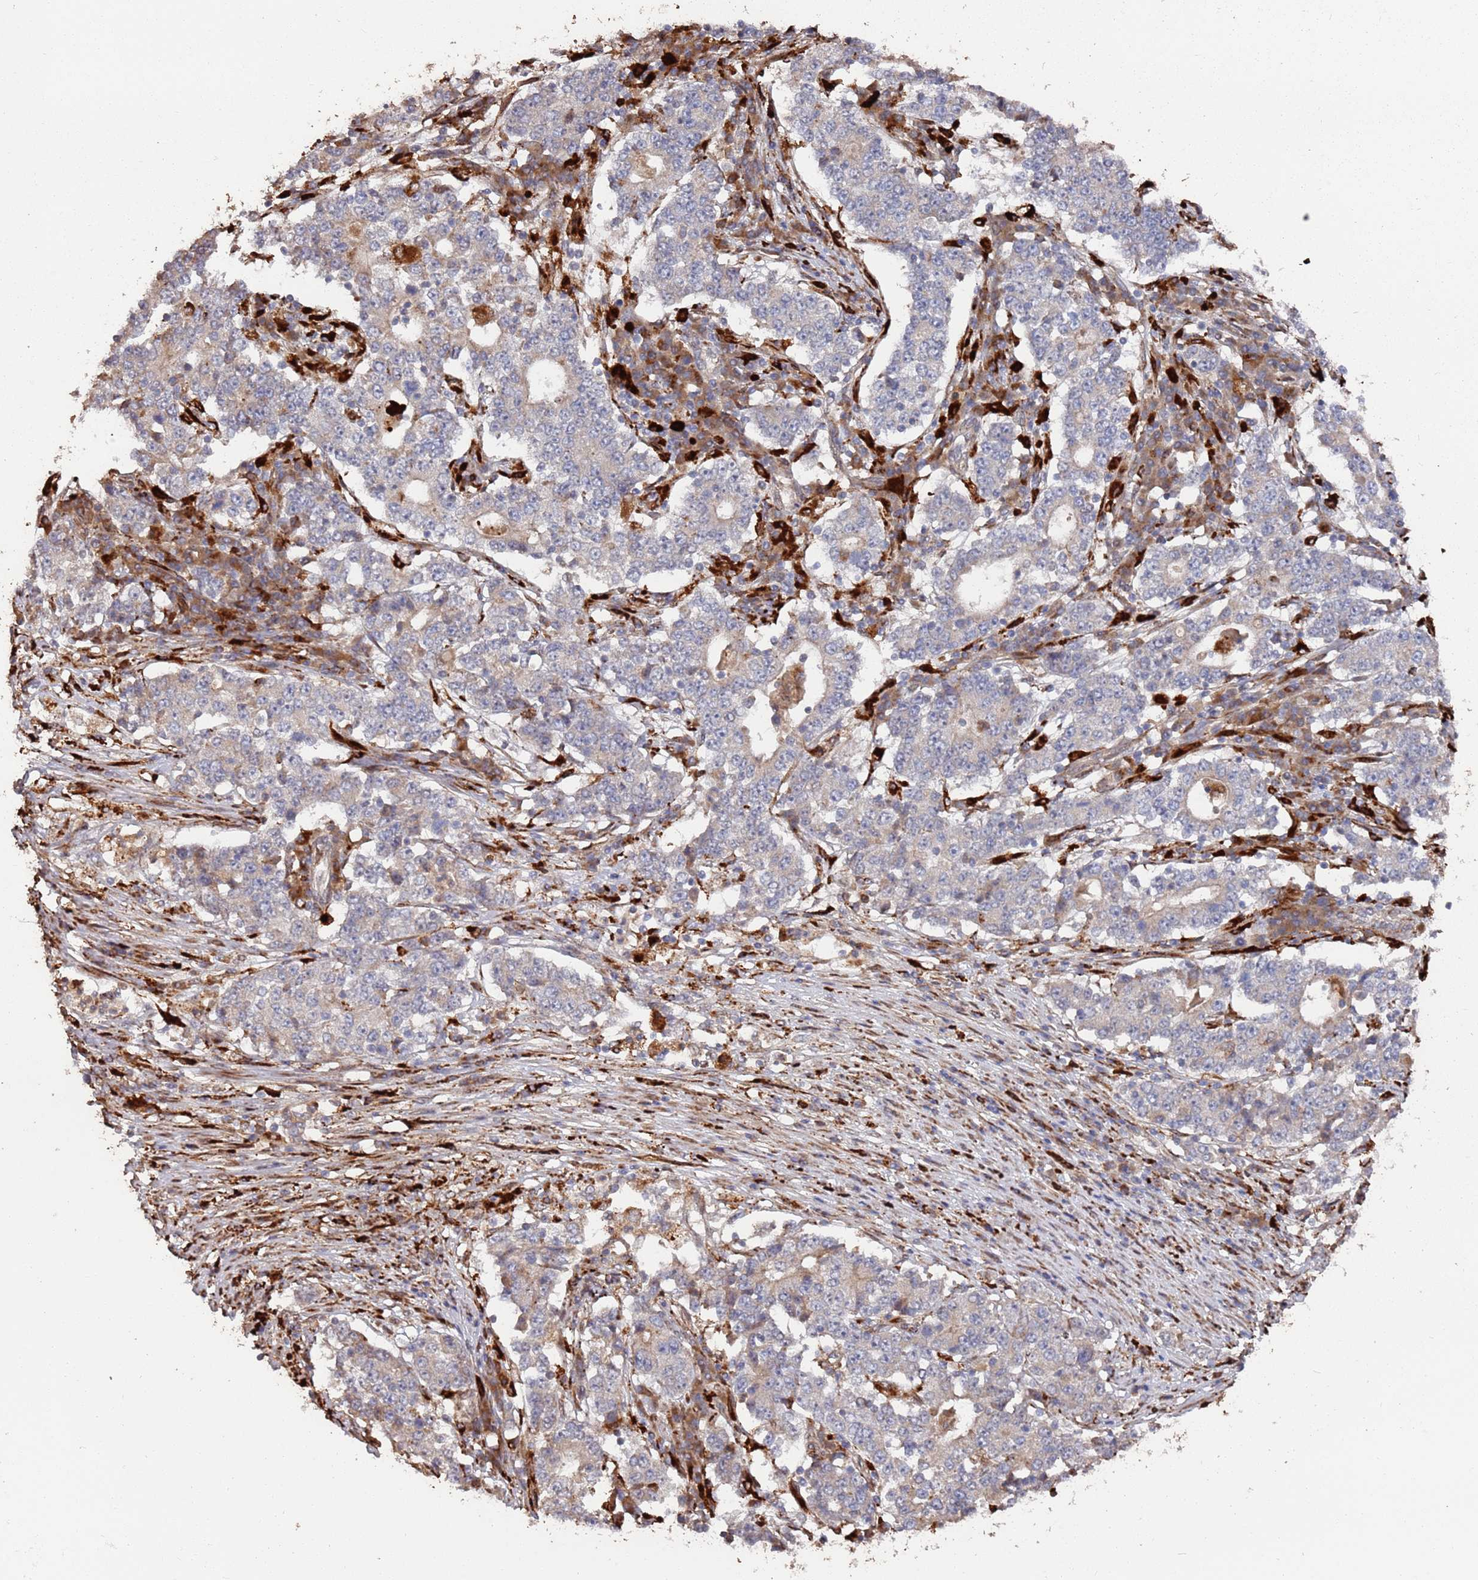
{"staining": {"intensity": "weak", "quantity": "25%-75%", "location": "cytoplasmic/membranous"}, "tissue": "stomach cancer", "cell_type": "Tumor cells", "image_type": "cancer", "snomed": [{"axis": "morphology", "description": "Adenocarcinoma, NOS"}, {"axis": "topography", "description": "Stomach"}], "caption": "High-power microscopy captured an immunohistochemistry image of stomach cancer, revealing weak cytoplasmic/membranous staining in approximately 25%-75% of tumor cells.", "gene": "LACC1", "patient": {"sex": "male", "age": 59}}